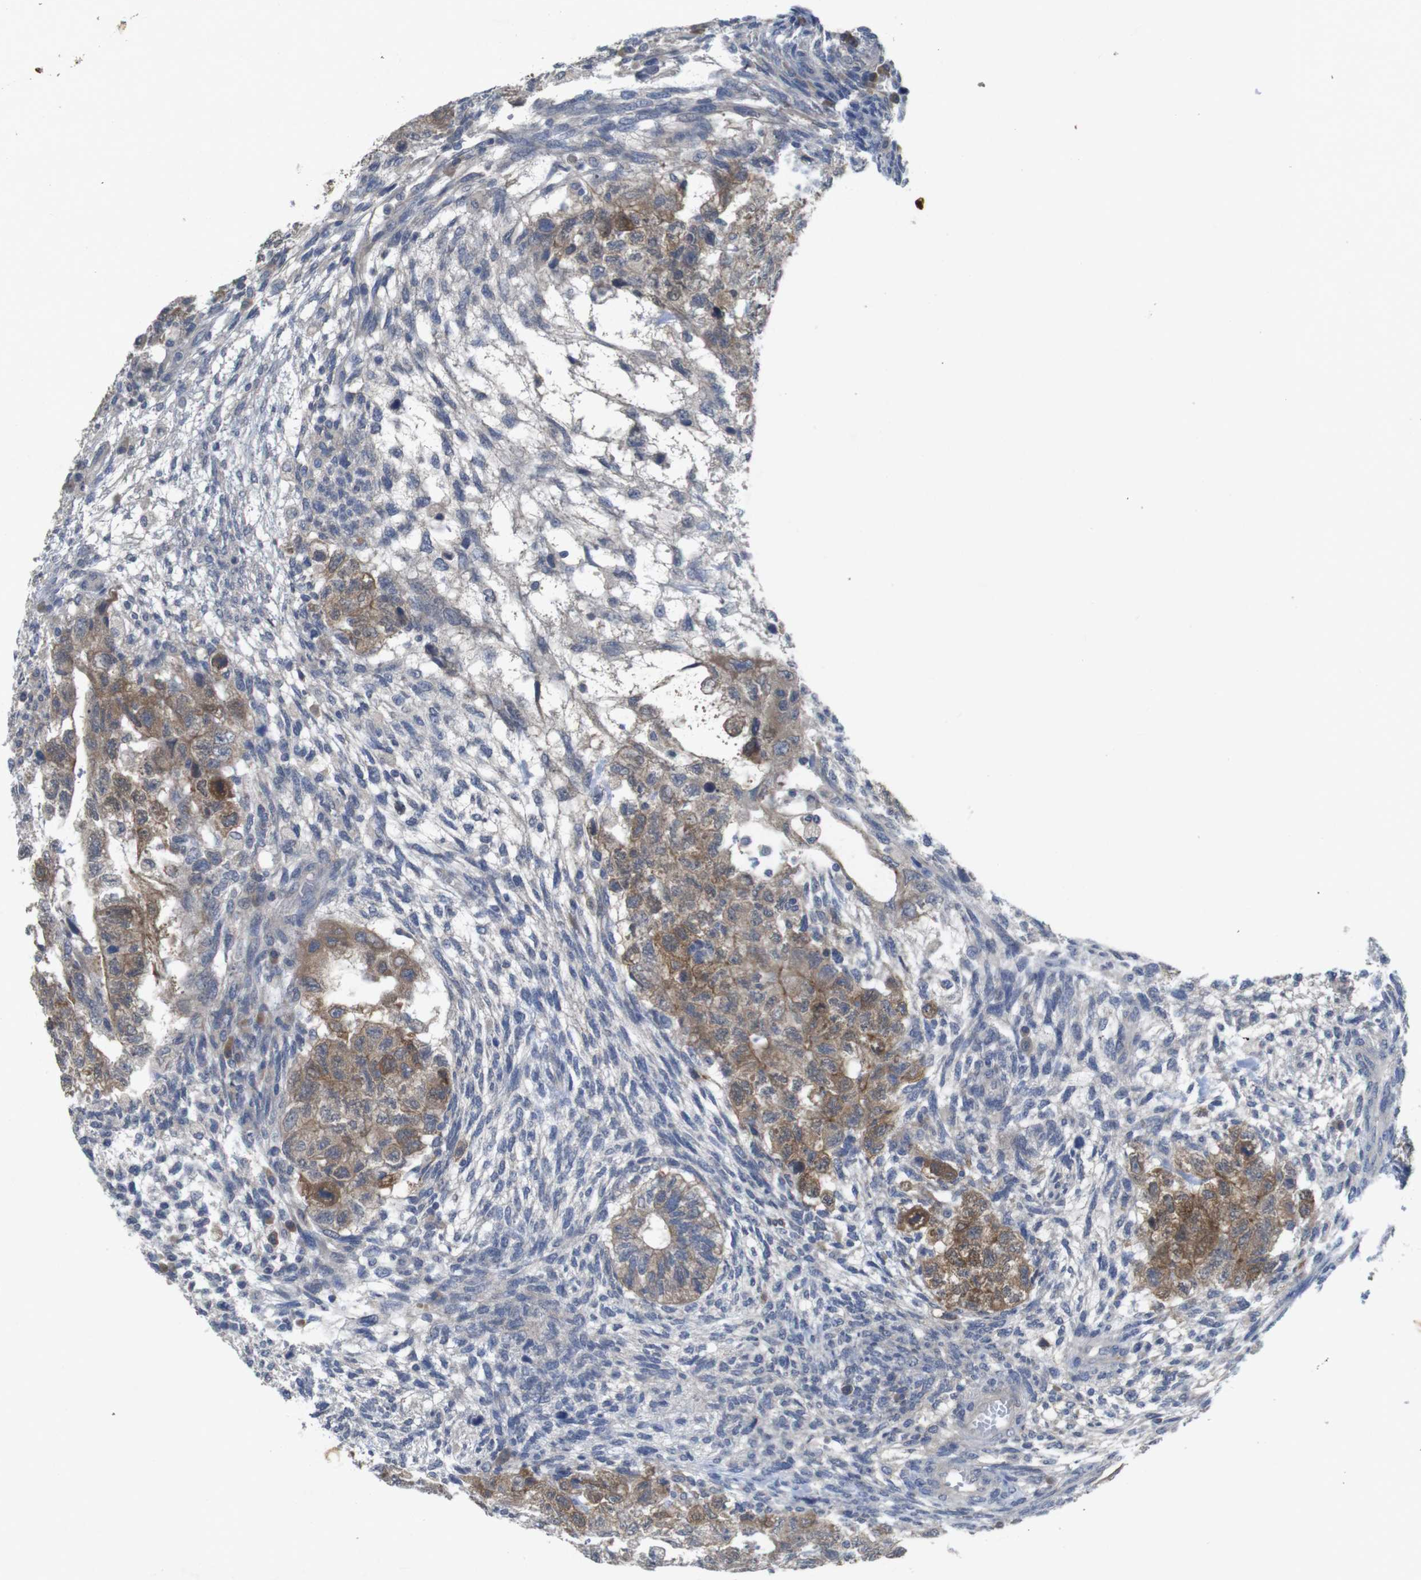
{"staining": {"intensity": "moderate", "quantity": ">75%", "location": "cytoplasmic/membranous"}, "tissue": "testis cancer", "cell_type": "Tumor cells", "image_type": "cancer", "snomed": [{"axis": "morphology", "description": "Normal tissue, NOS"}, {"axis": "morphology", "description": "Carcinoma, Embryonal, NOS"}, {"axis": "topography", "description": "Testis"}], "caption": "Immunohistochemistry (DAB) staining of human testis embryonal carcinoma exhibits moderate cytoplasmic/membranous protein staining in approximately >75% of tumor cells.", "gene": "BCAR3", "patient": {"sex": "male", "age": 36}}